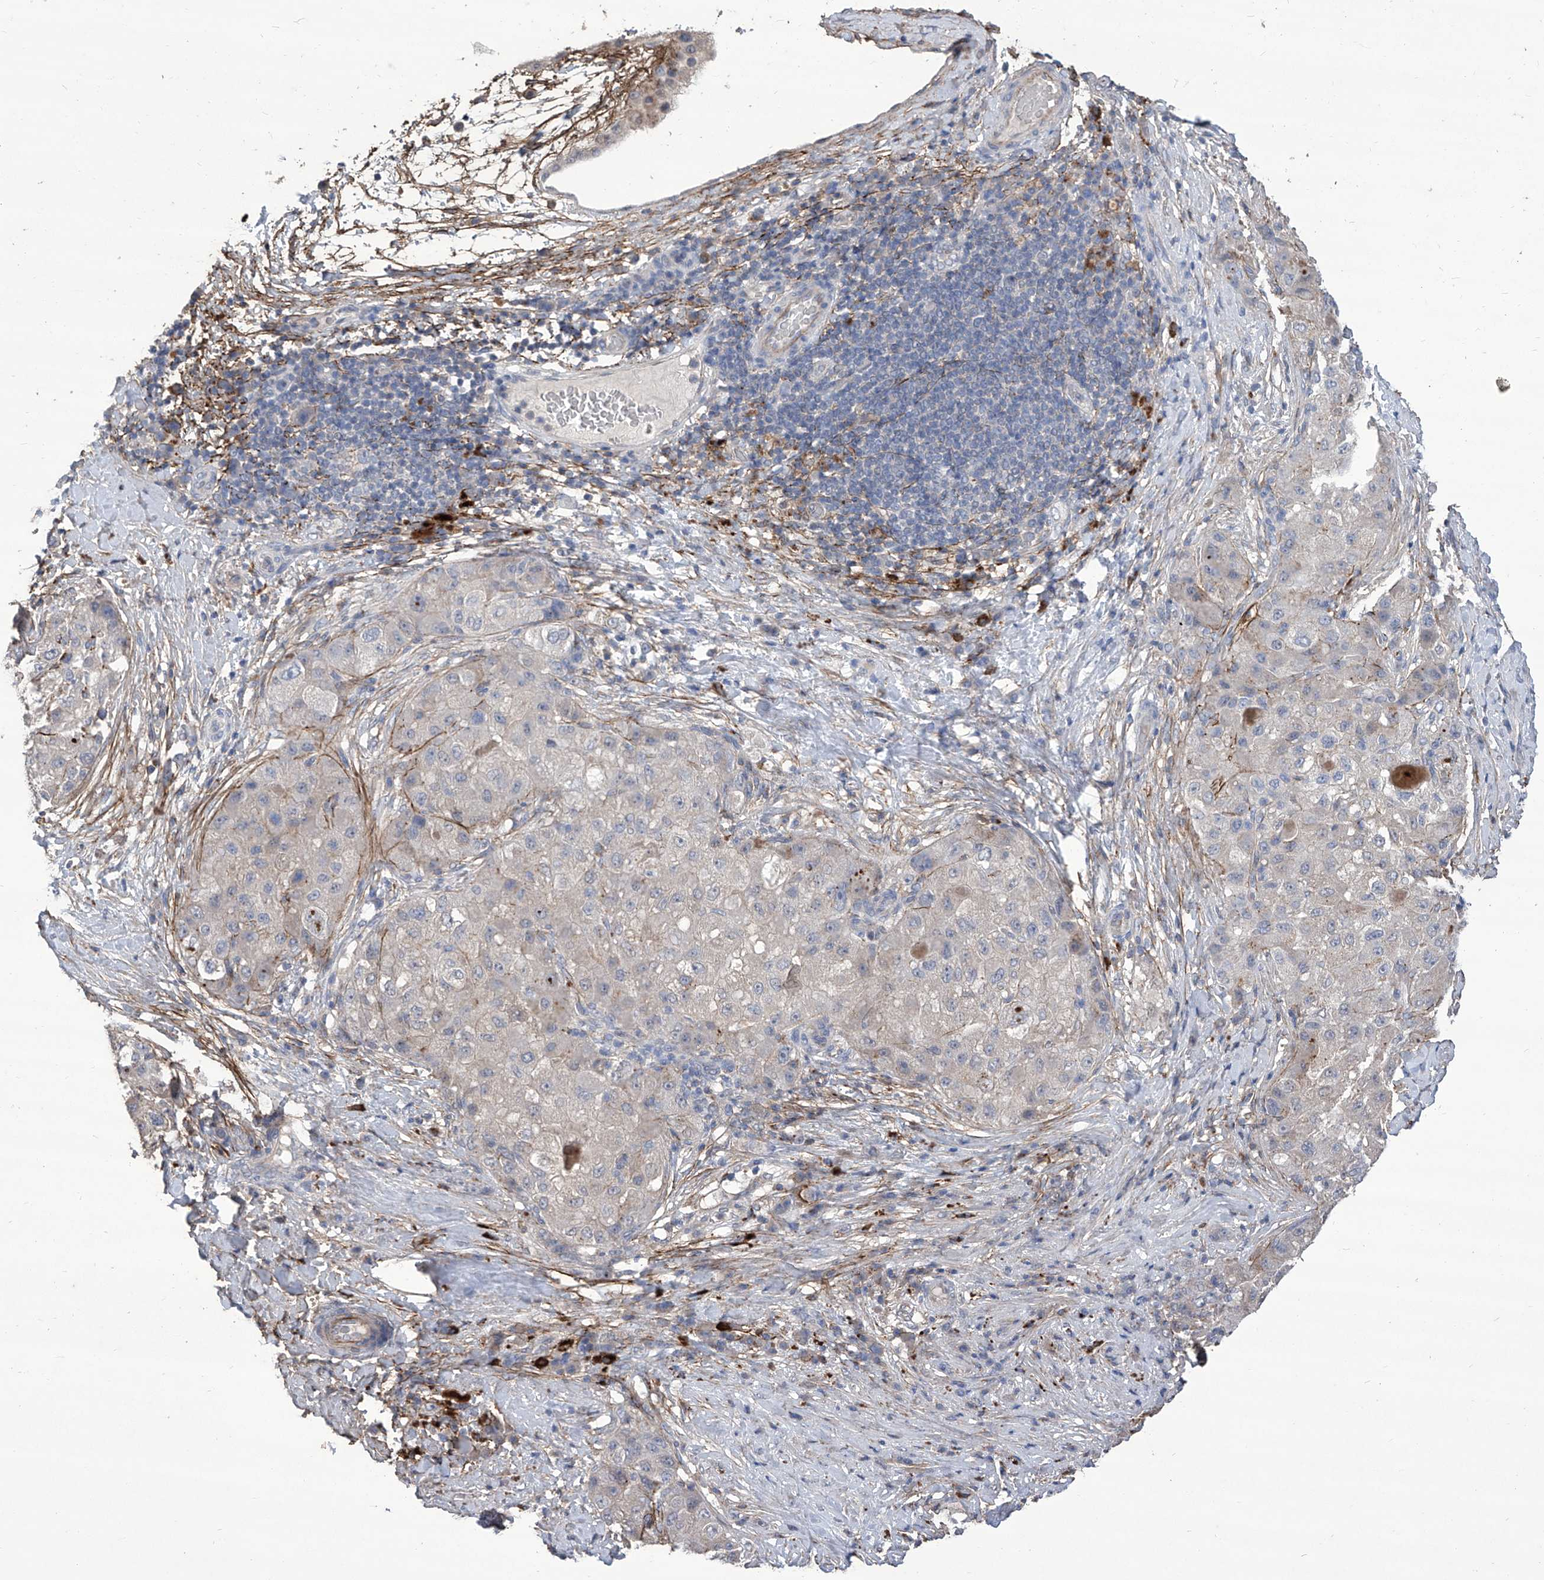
{"staining": {"intensity": "negative", "quantity": "none", "location": "none"}, "tissue": "liver cancer", "cell_type": "Tumor cells", "image_type": "cancer", "snomed": [{"axis": "morphology", "description": "Carcinoma, Hepatocellular, NOS"}, {"axis": "topography", "description": "Liver"}], "caption": "Immunohistochemistry histopathology image of liver cancer (hepatocellular carcinoma) stained for a protein (brown), which demonstrates no expression in tumor cells.", "gene": "TXNIP", "patient": {"sex": "male", "age": 80}}